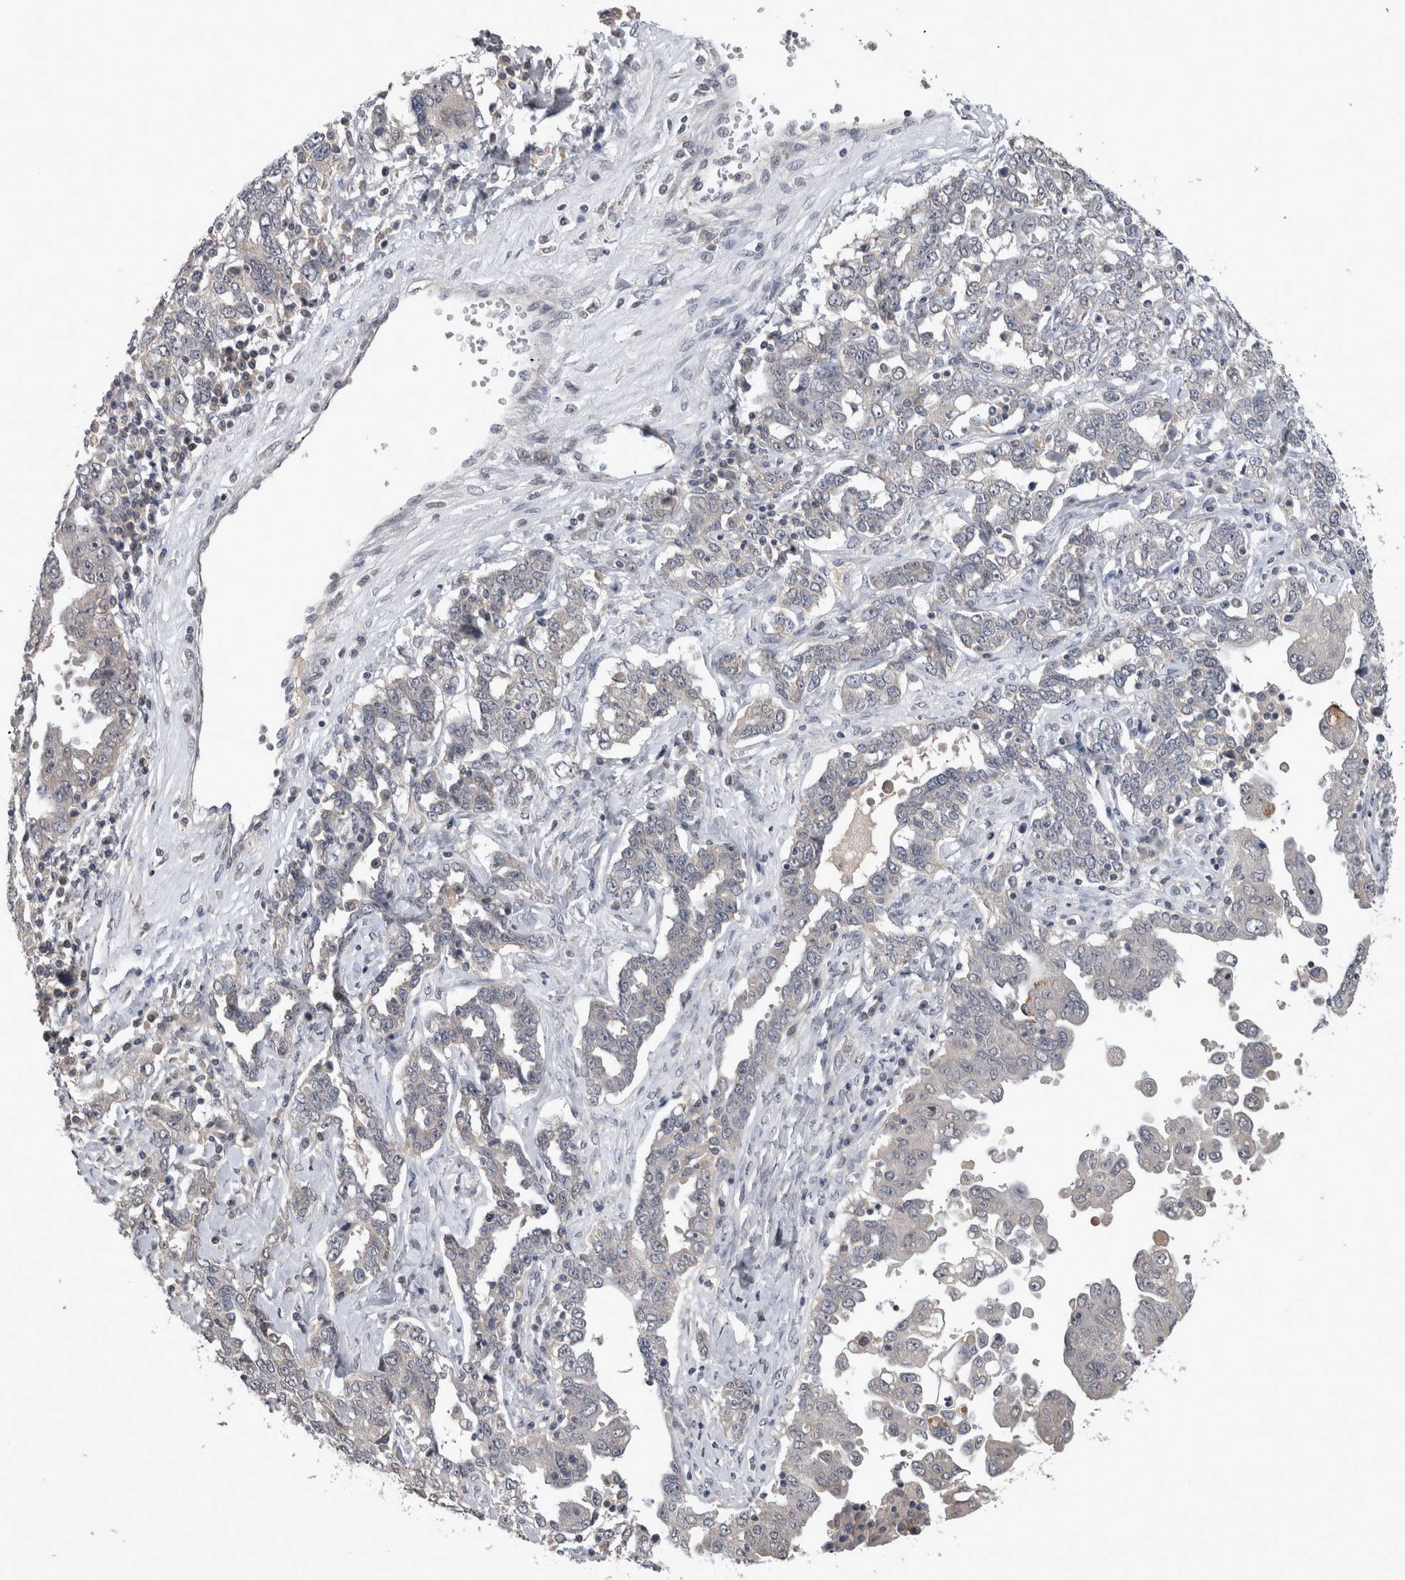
{"staining": {"intensity": "negative", "quantity": "none", "location": "none"}, "tissue": "ovarian cancer", "cell_type": "Tumor cells", "image_type": "cancer", "snomed": [{"axis": "morphology", "description": "Carcinoma, endometroid"}, {"axis": "topography", "description": "Ovary"}], "caption": "This histopathology image is of endometroid carcinoma (ovarian) stained with immunohistochemistry (IHC) to label a protein in brown with the nuclei are counter-stained blue. There is no positivity in tumor cells.", "gene": "ZNF114", "patient": {"sex": "female", "age": 62}}